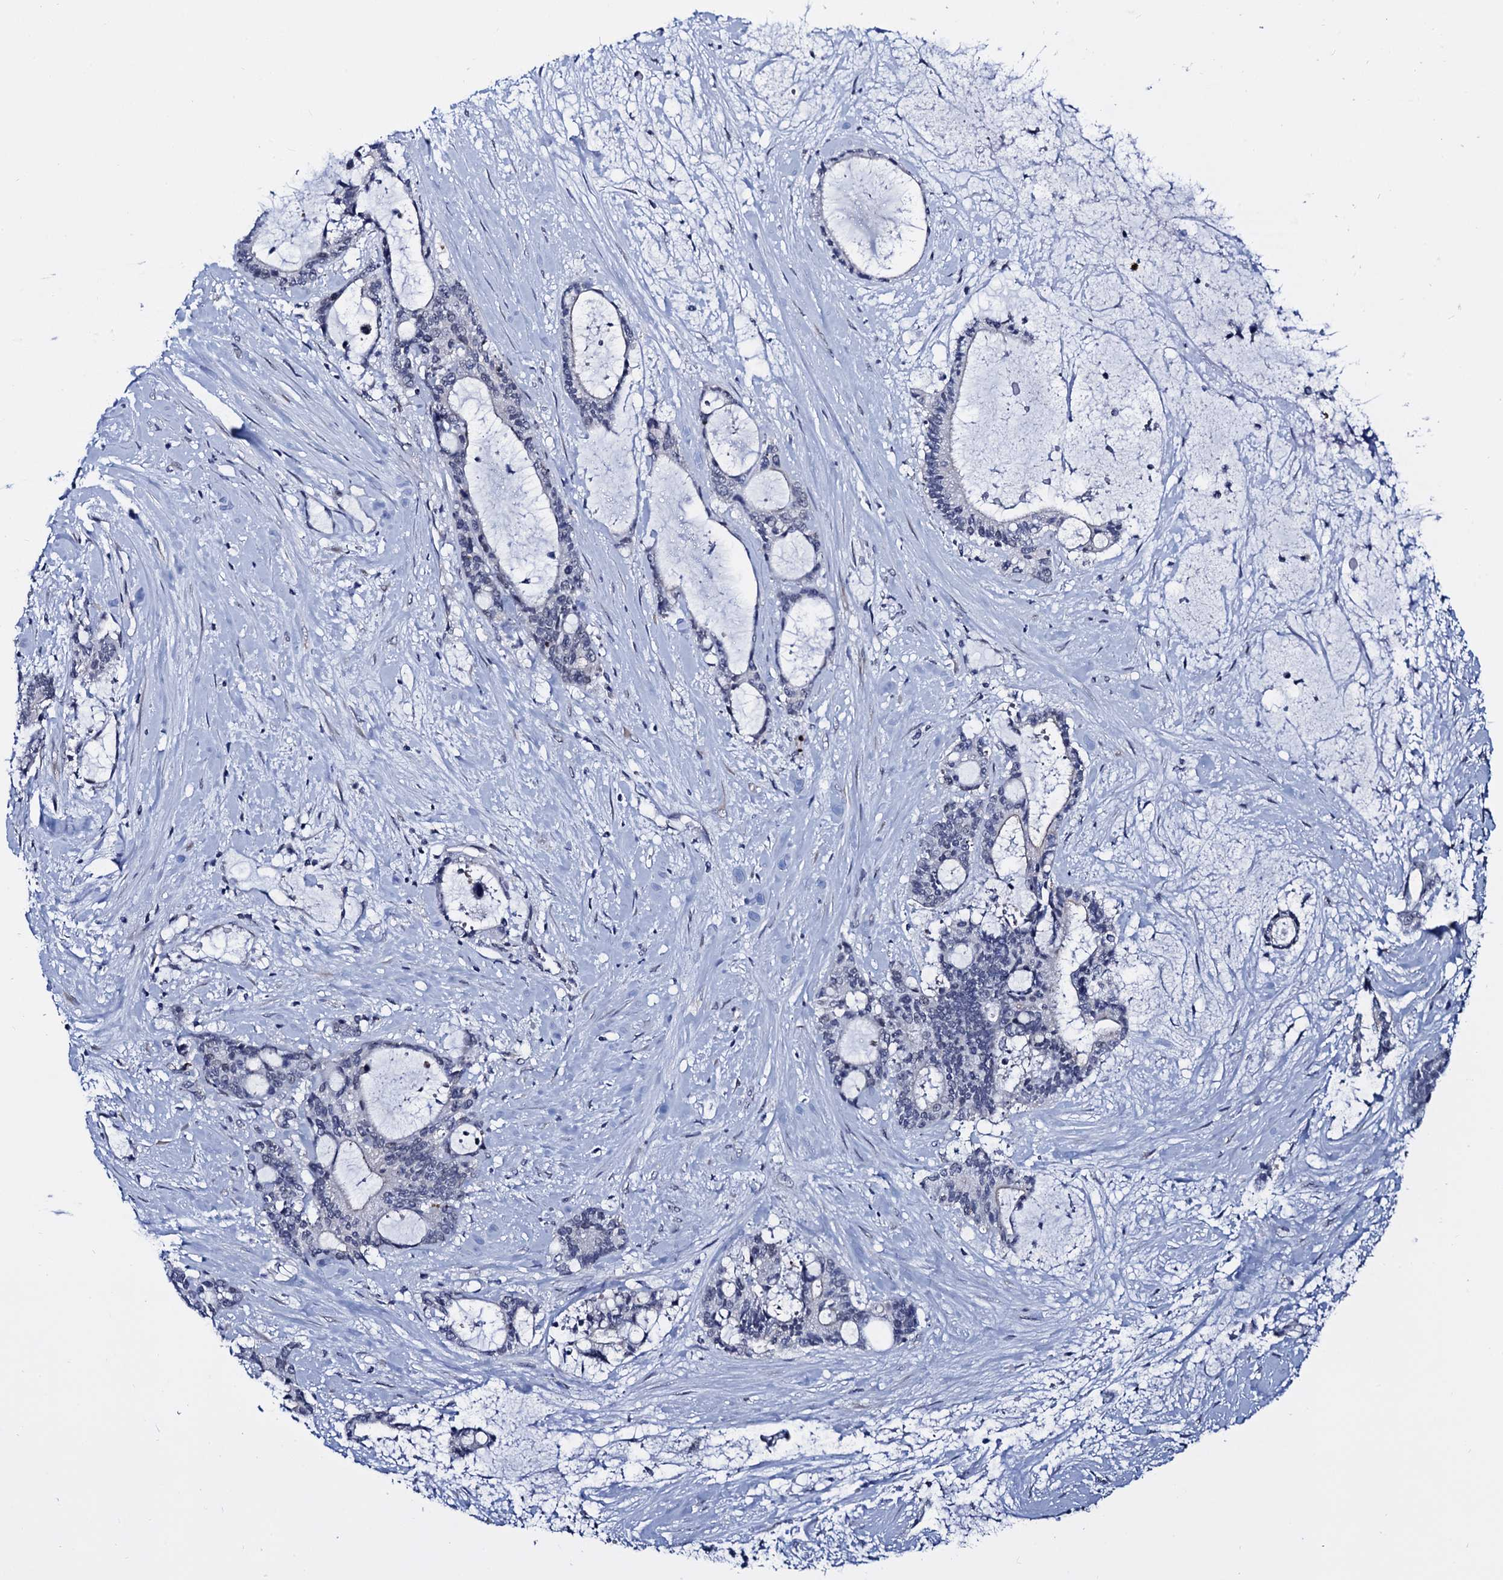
{"staining": {"intensity": "negative", "quantity": "none", "location": "none"}, "tissue": "liver cancer", "cell_type": "Tumor cells", "image_type": "cancer", "snomed": [{"axis": "morphology", "description": "Normal tissue, NOS"}, {"axis": "morphology", "description": "Cholangiocarcinoma"}, {"axis": "topography", "description": "Liver"}, {"axis": "topography", "description": "Peripheral nerve tissue"}], "caption": "Histopathology image shows no significant protein staining in tumor cells of cholangiocarcinoma (liver). (DAB (3,3'-diaminobenzidine) immunohistochemistry visualized using brightfield microscopy, high magnification).", "gene": "C16orf87", "patient": {"sex": "female", "age": 73}}